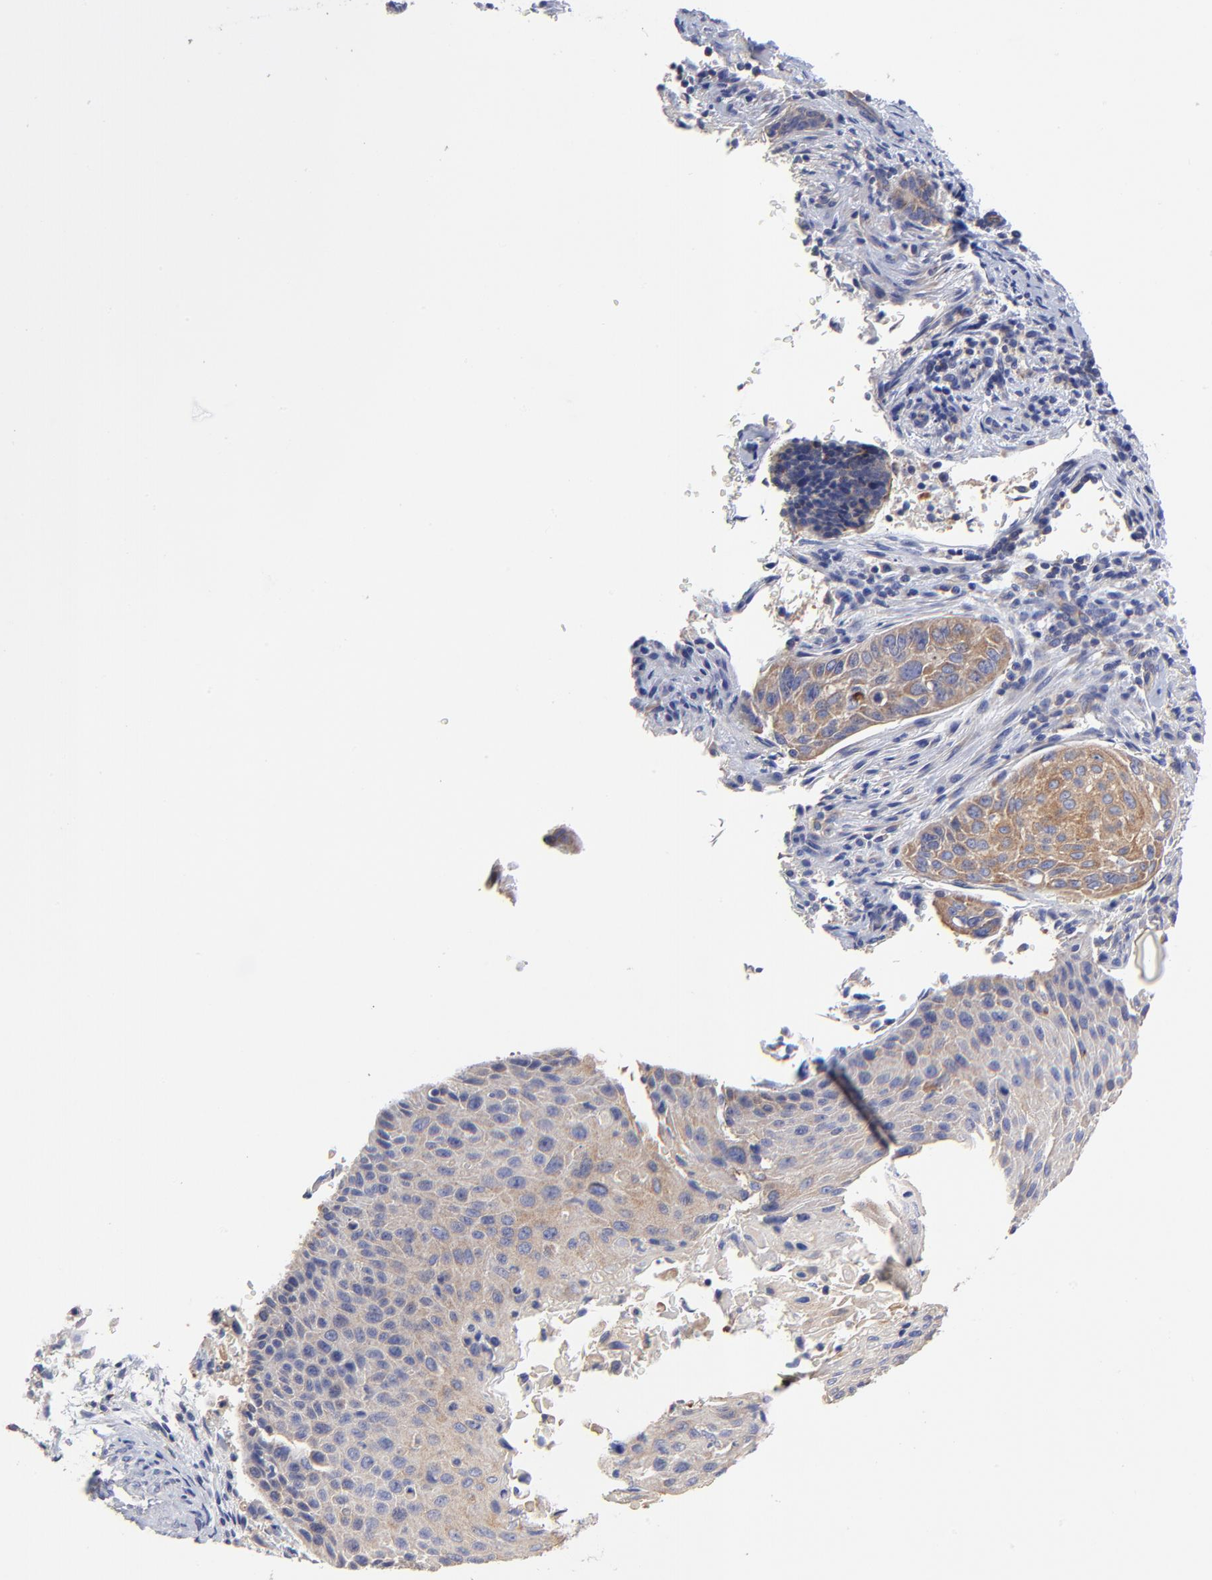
{"staining": {"intensity": "weak", "quantity": "25%-75%", "location": "cytoplasmic/membranous"}, "tissue": "cervical cancer", "cell_type": "Tumor cells", "image_type": "cancer", "snomed": [{"axis": "morphology", "description": "Squamous cell carcinoma, NOS"}, {"axis": "topography", "description": "Cervix"}], "caption": "Human cervical cancer stained with a protein marker displays weak staining in tumor cells.", "gene": "SULF2", "patient": {"sex": "female", "age": 33}}